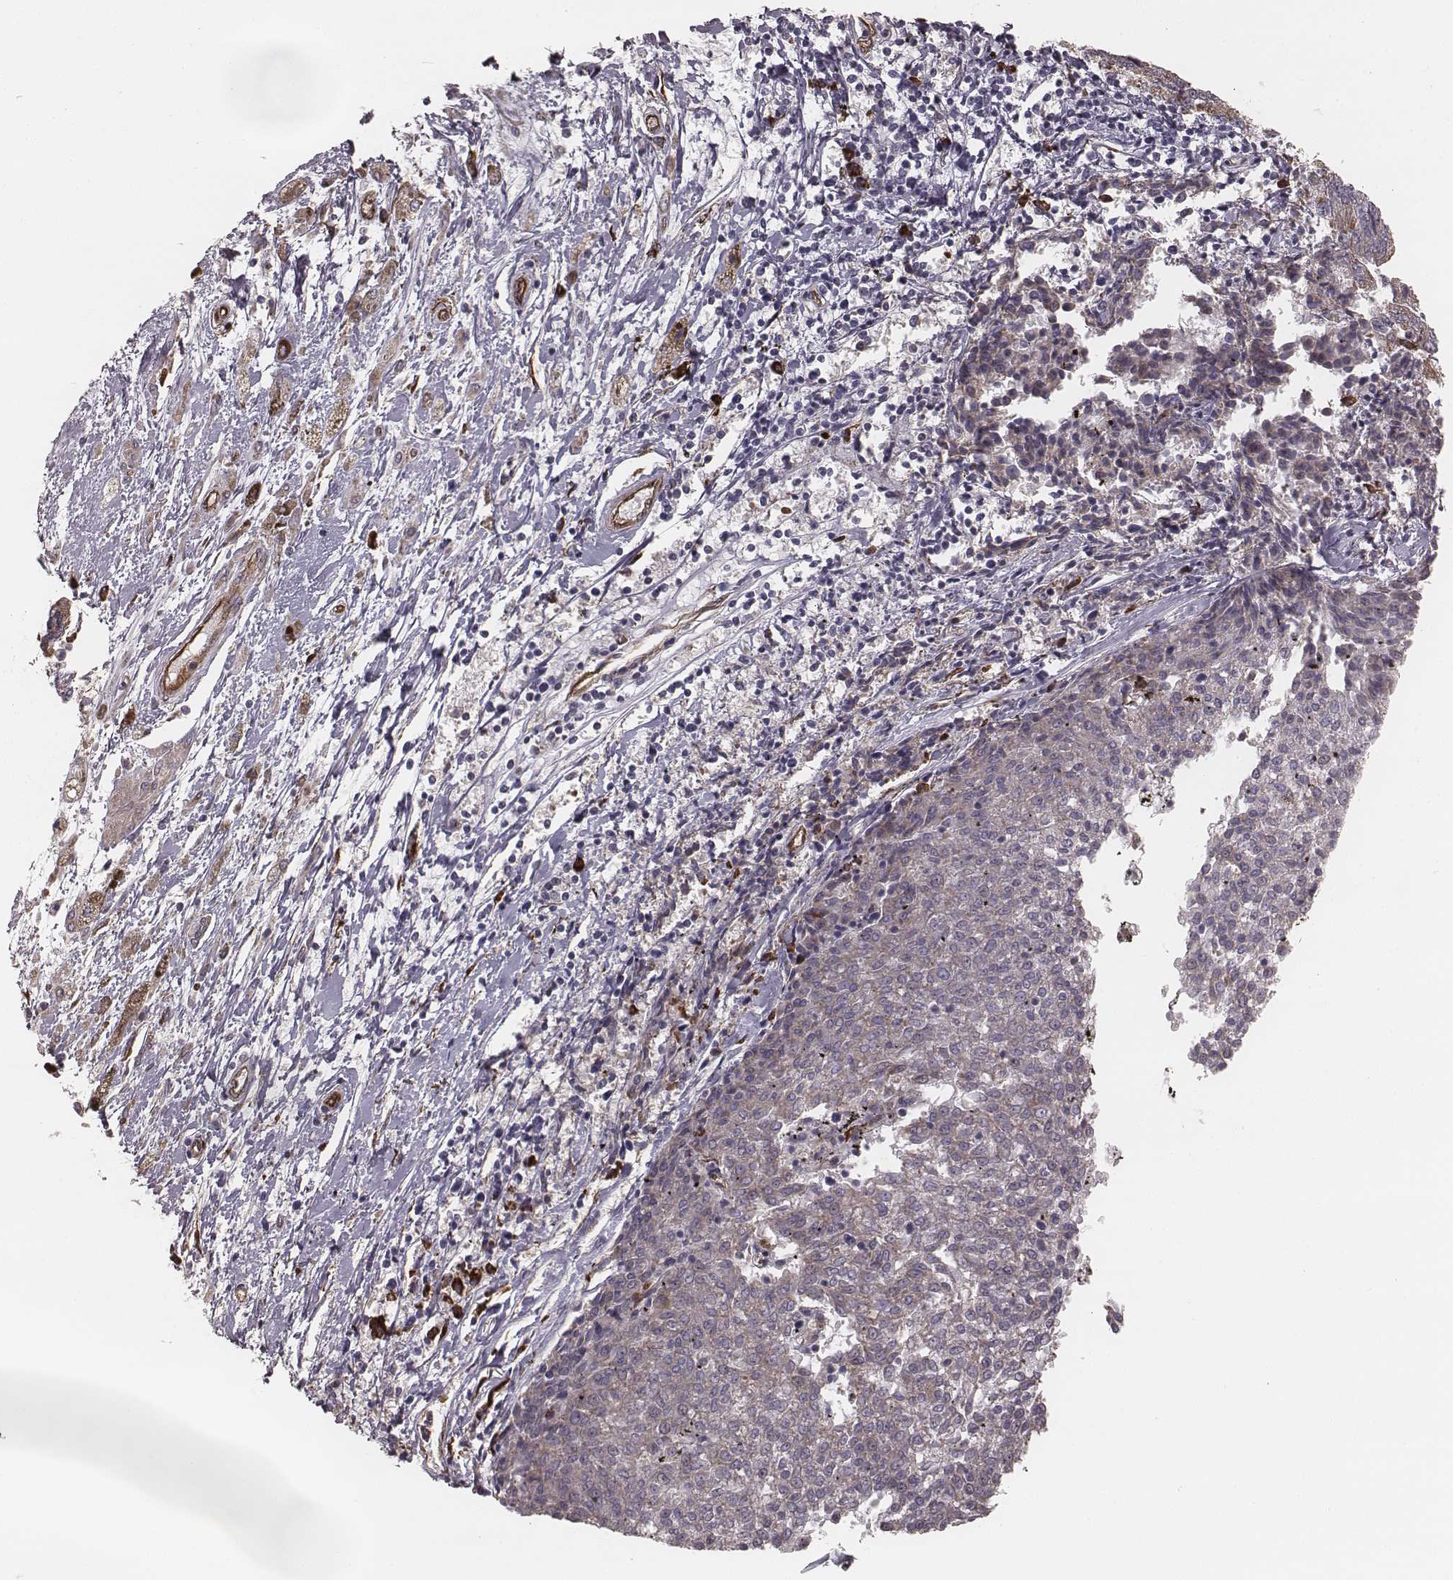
{"staining": {"intensity": "negative", "quantity": "none", "location": "none"}, "tissue": "melanoma", "cell_type": "Tumor cells", "image_type": "cancer", "snomed": [{"axis": "morphology", "description": "Malignant melanoma, NOS"}, {"axis": "topography", "description": "Skin"}], "caption": "There is no significant staining in tumor cells of melanoma.", "gene": "PALMD", "patient": {"sex": "female", "age": 72}}